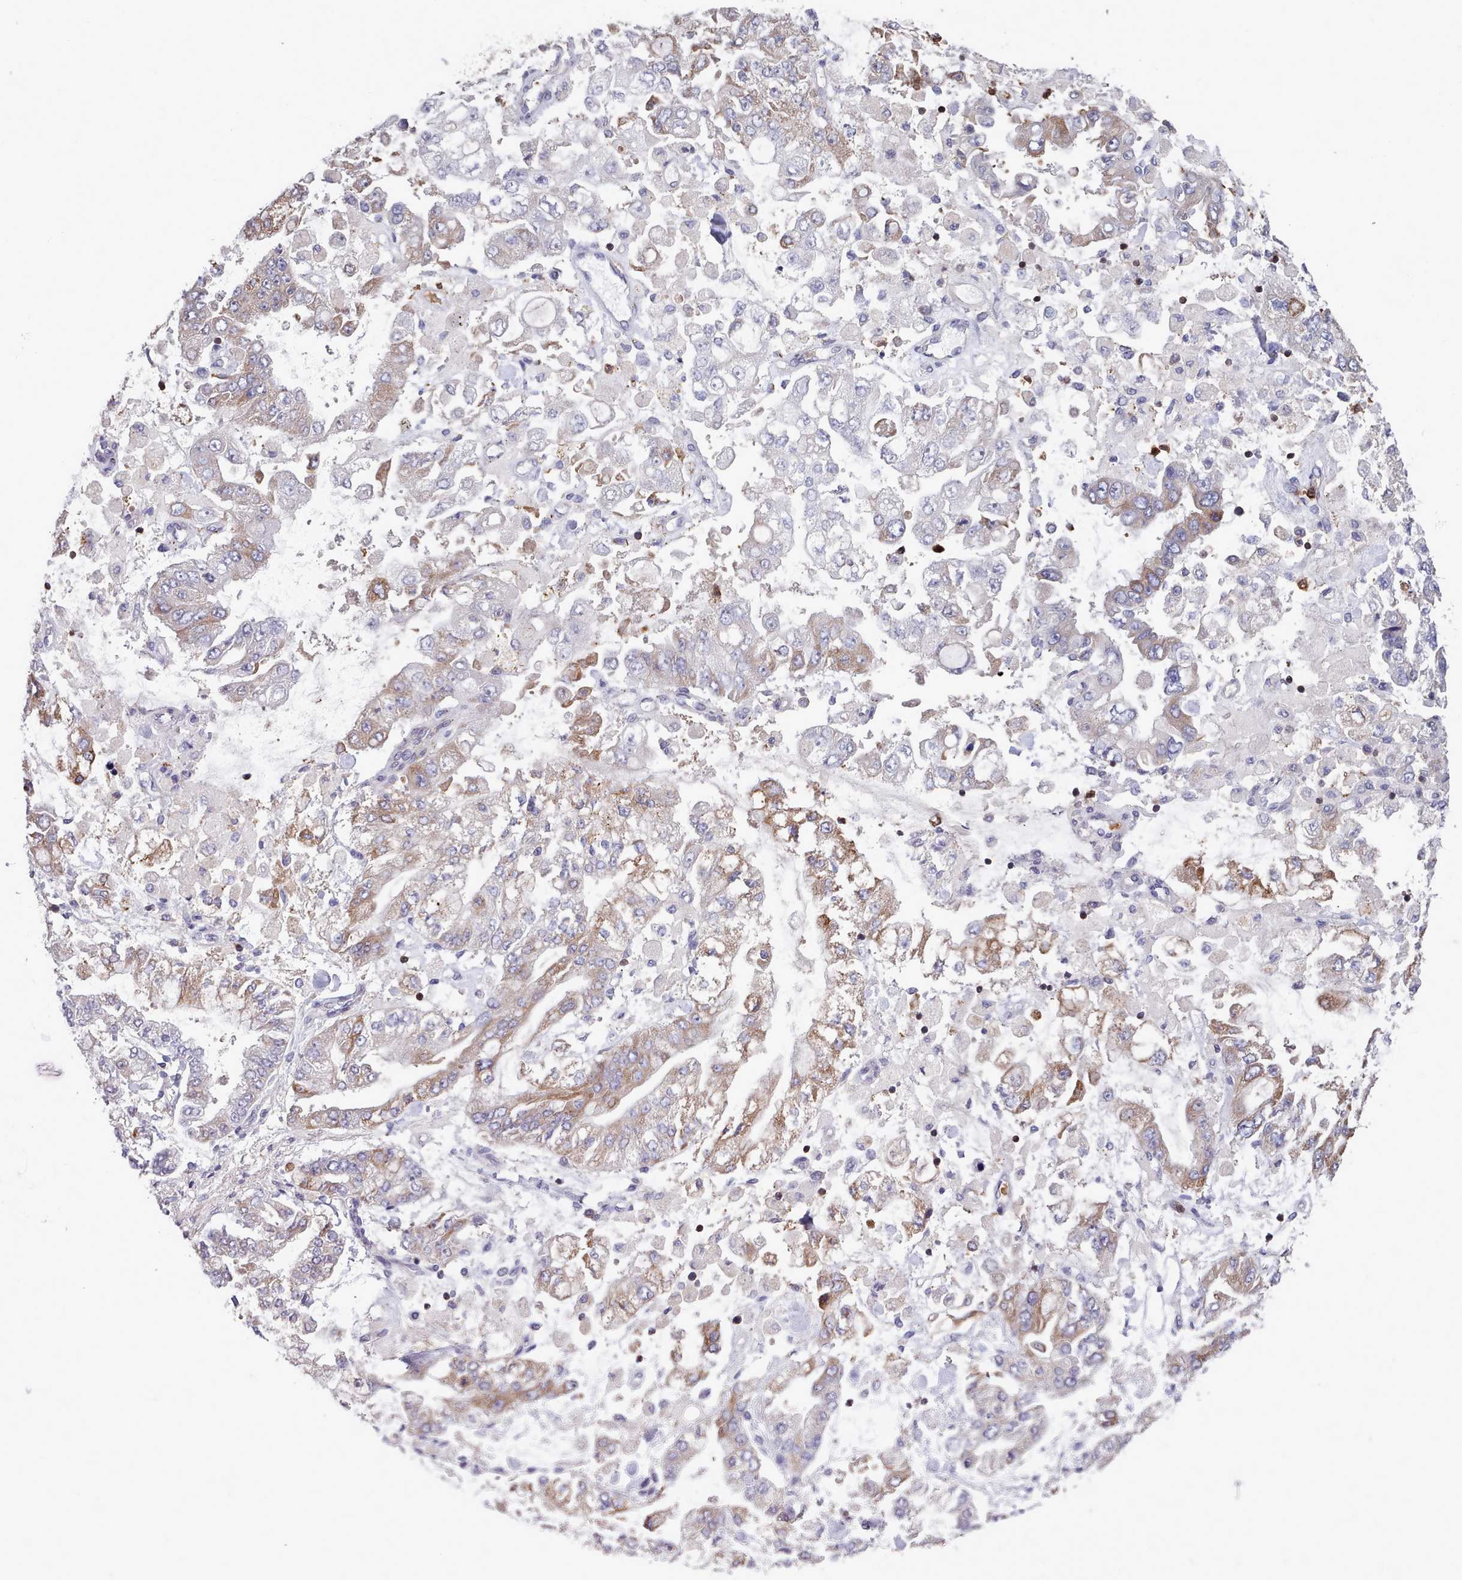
{"staining": {"intensity": "moderate", "quantity": "<25%", "location": "cytoplasmic/membranous"}, "tissue": "stomach cancer", "cell_type": "Tumor cells", "image_type": "cancer", "snomed": [{"axis": "morphology", "description": "Normal tissue, NOS"}, {"axis": "morphology", "description": "Adenocarcinoma, NOS"}, {"axis": "topography", "description": "Stomach, upper"}, {"axis": "topography", "description": "Stomach"}], "caption": "Protein analysis of adenocarcinoma (stomach) tissue reveals moderate cytoplasmic/membranous expression in about <25% of tumor cells.", "gene": "RAC2", "patient": {"sex": "male", "age": 76}}